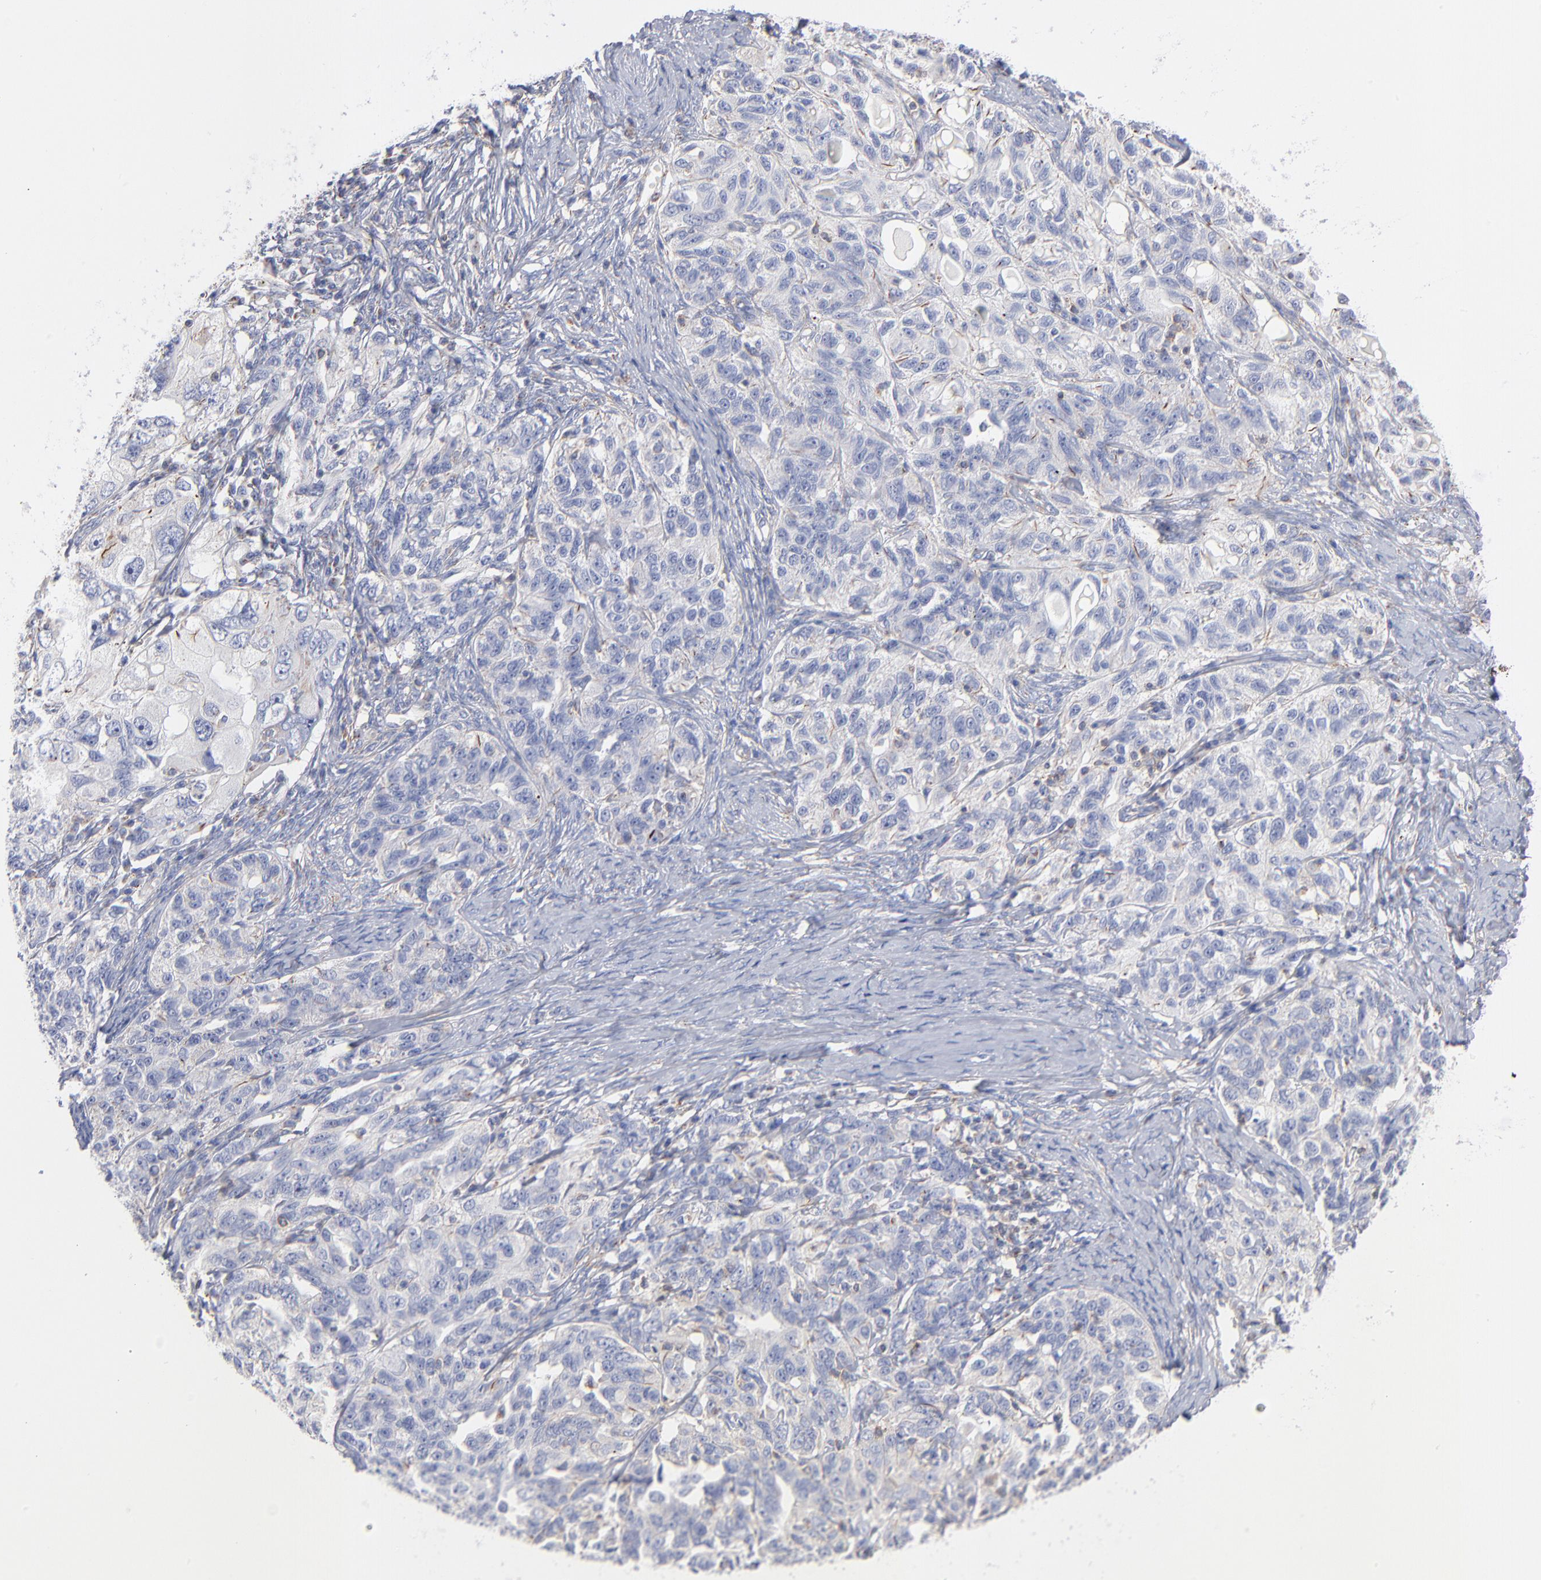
{"staining": {"intensity": "negative", "quantity": "none", "location": "none"}, "tissue": "ovarian cancer", "cell_type": "Tumor cells", "image_type": "cancer", "snomed": [{"axis": "morphology", "description": "Cystadenocarcinoma, serous, NOS"}, {"axis": "topography", "description": "Ovary"}], "caption": "The histopathology image displays no staining of tumor cells in serous cystadenocarcinoma (ovarian). (DAB (3,3'-diaminobenzidine) immunohistochemistry (IHC), high magnification).", "gene": "SEPTIN6", "patient": {"sex": "female", "age": 82}}